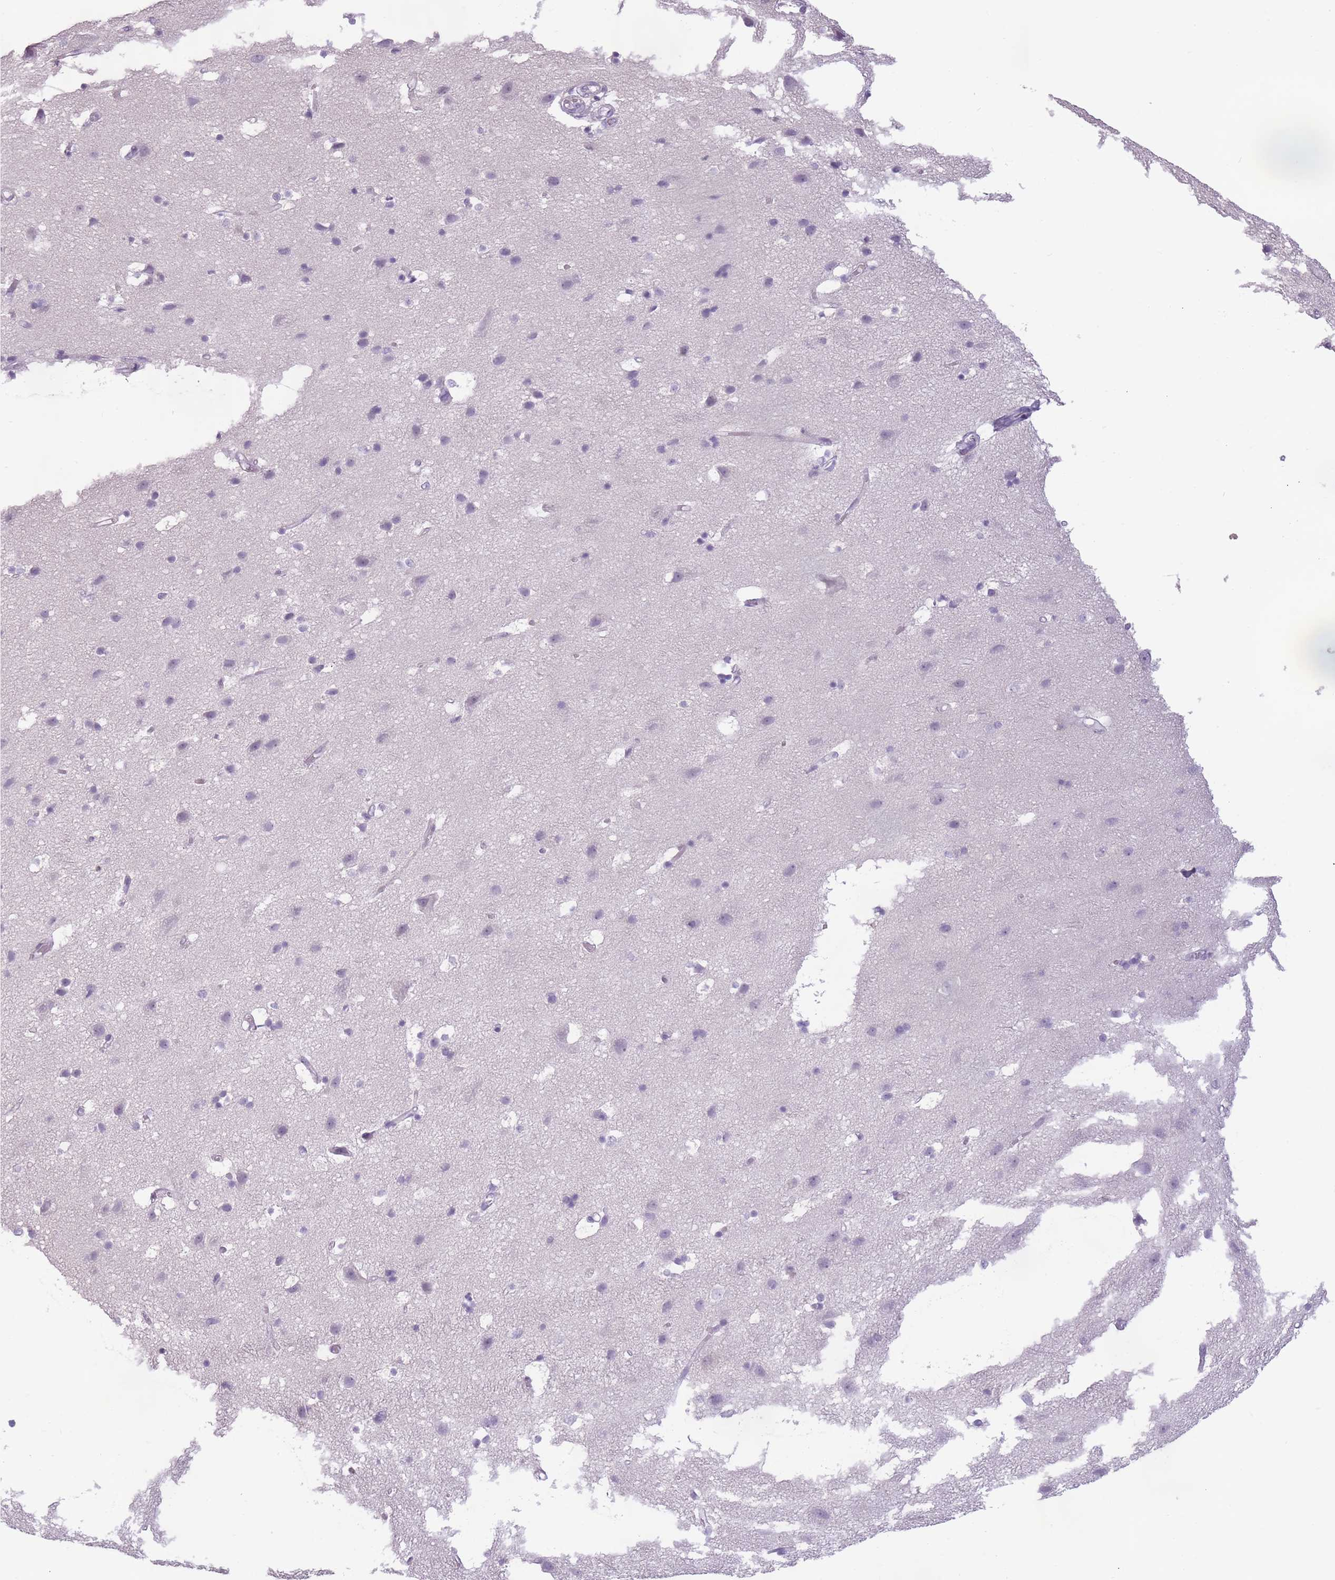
{"staining": {"intensity": "negative", "quantity": "none", "location": "none"}, "tissue": "cerebral cortex", "cell_type": "Endothelial cells", "image_type": "normal", "snomed": [{"axis": "morphology", "description": "Normal tissue, NOS"}, {"axis": "topography", "description": "Cerebral cortex"}], "caption": "DAB (3,3'-diaminobenzidine) immunohistochemical staining of benign cerebral cortex shows no significant staining in endothelial cells. Brightfield microscopy of IHC stained with DAB (brown) and hematoxylin (blue), captured at high magnification.", "gene": "TMEM236", "patient": {"sex": "male", "age": 54}}